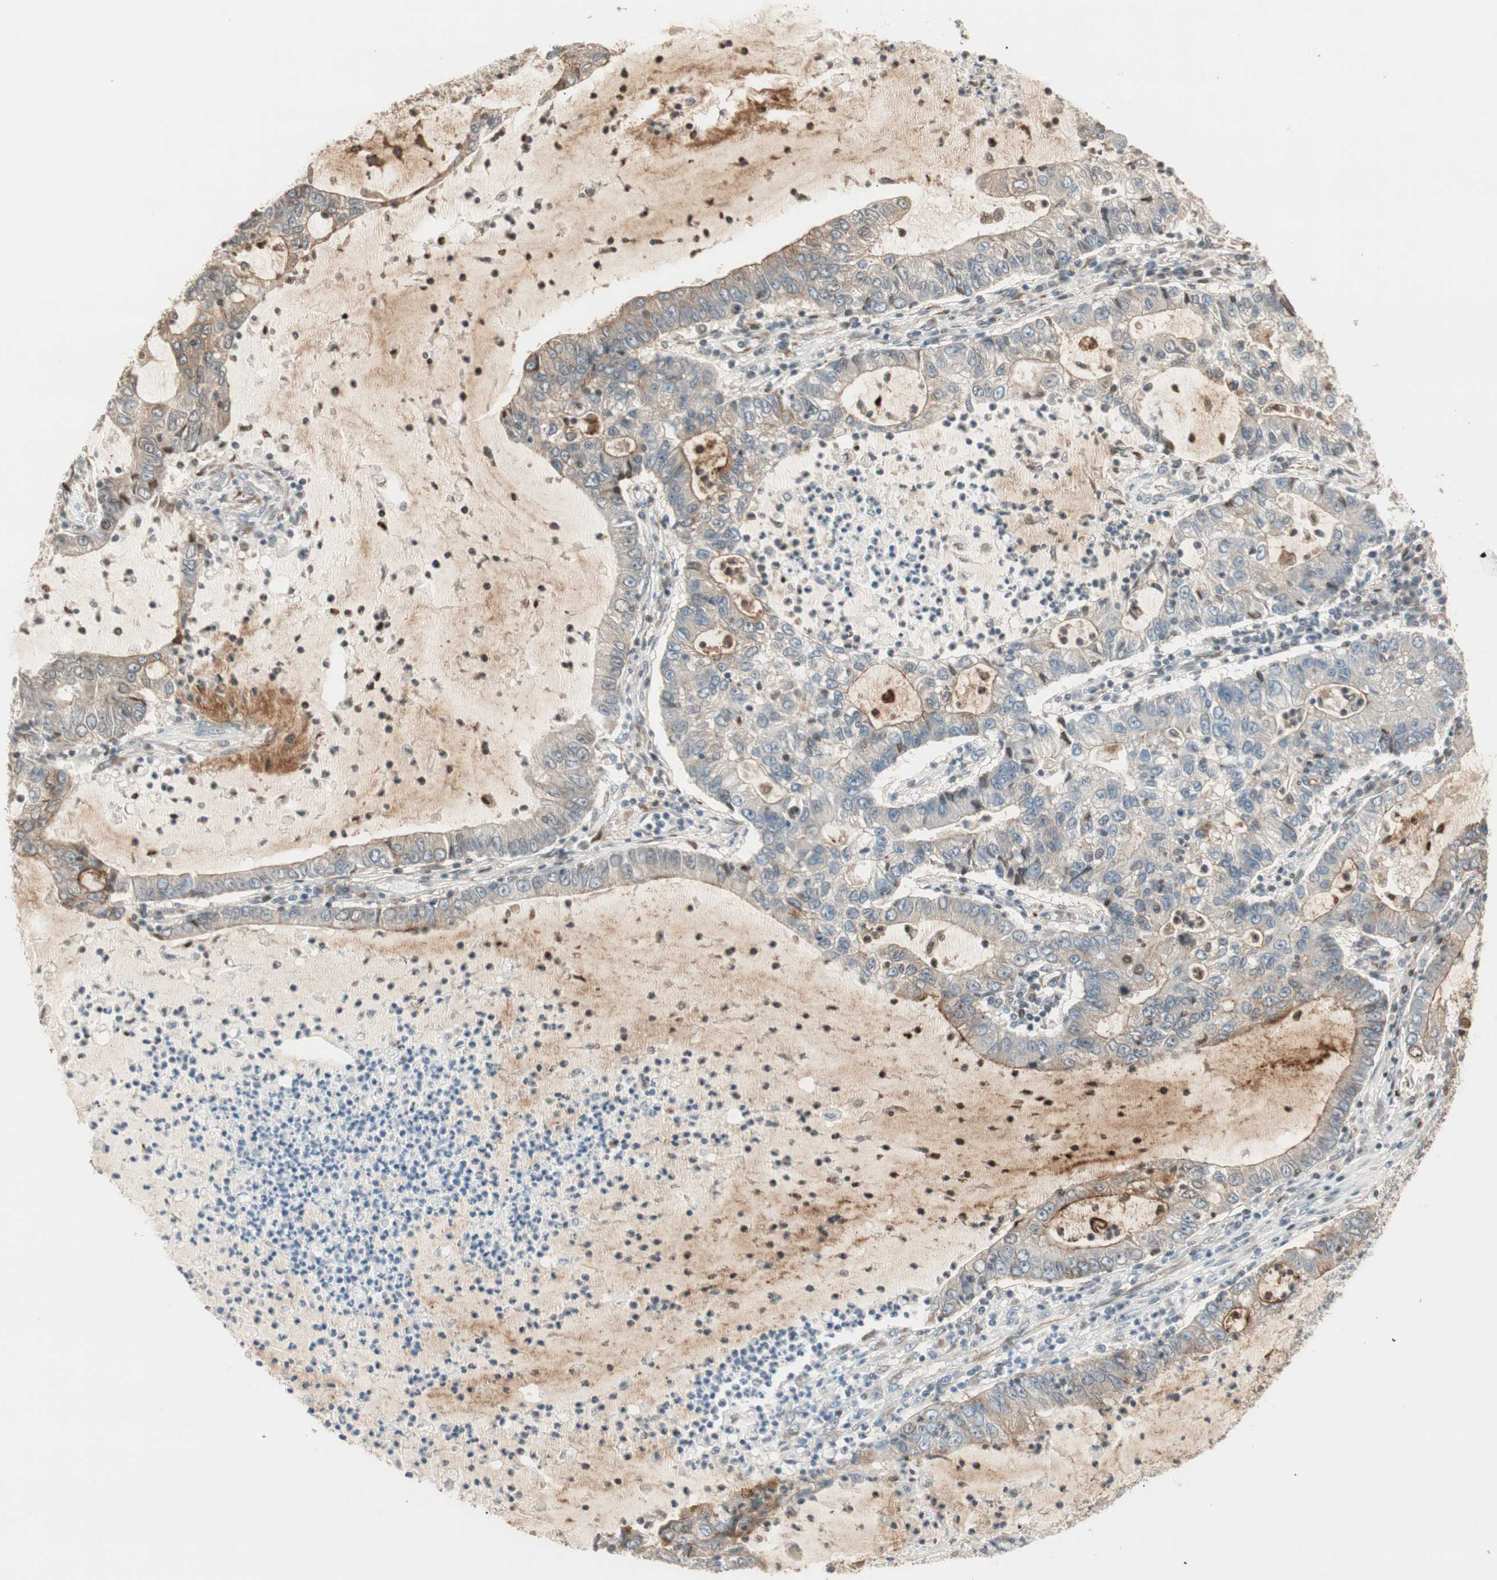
{"staining": {"intensity": "weak", "quantity": "25%-75%", "location": "cytoplasmic/membranous"}, "tissue": "lung cancer", "cell_type": "Tumor cells", "image_type": "cancer", "snomed": [{"axis": "morphology", "description": "Adenocarcinoma, NOS"}, {"axis": "topography", "description": "Lung"}], "caption": "There is low levels of weak cytoplasmic/membranous expression in tumor cells of lung cancer, as demonstrated by immunohistochemical staining (brown color).", "gene": "TASOR", "patient": {"sex": "female", "age": 51}}